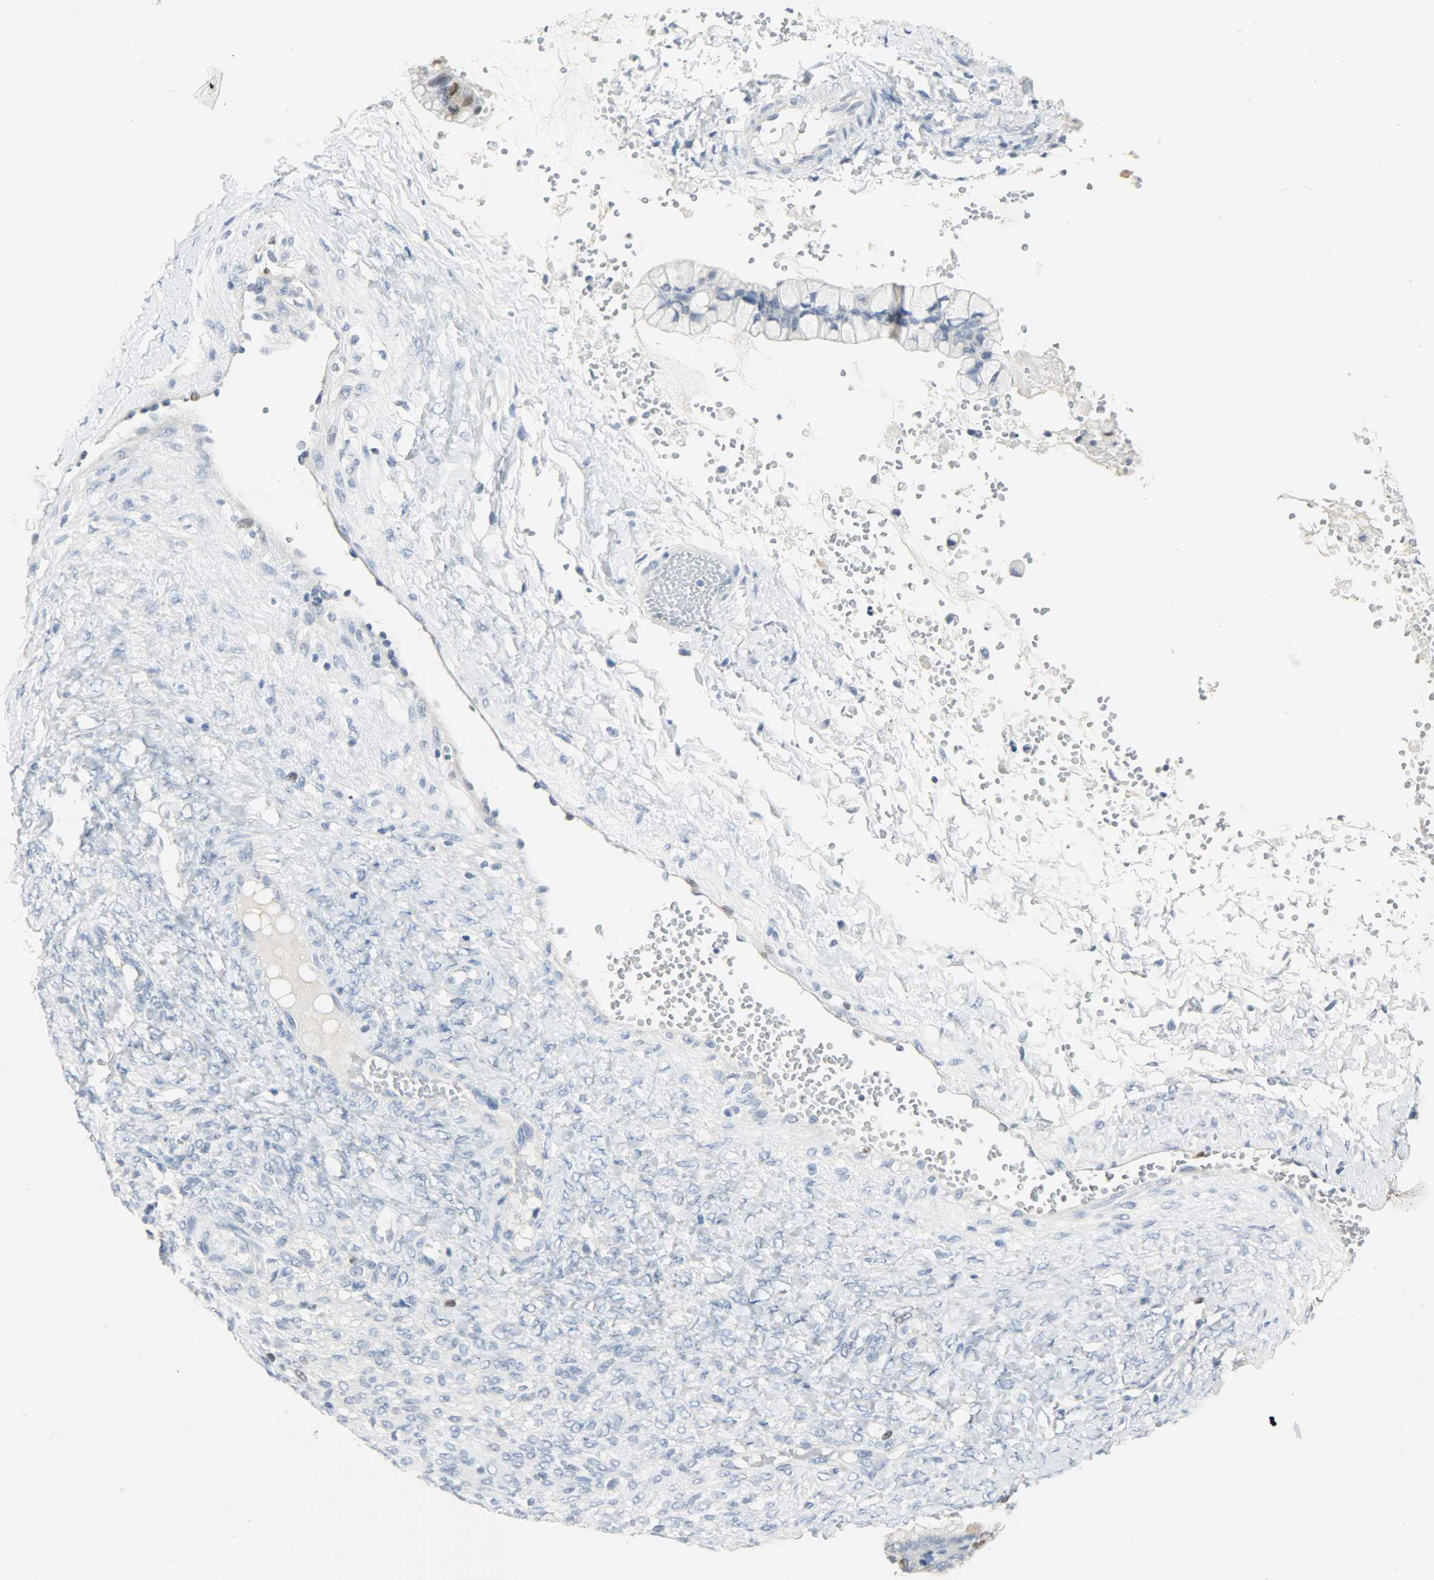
{"staining": {"intensity": "moderate", "quantity": "25%-75%", "location": "nuclear"}, "tissue": "ovarian cancer", "cell_type": "Tumor cells", "image_type": "cancer", "snomed": [{"axis": "morphology", "description": "Cystadenocarcinoma, mucinous, NOS"}, {"axis": "topography", "description": "Ovary"}], "caption": "Immunohistochemistry (IHC) of human mucinous cystadenocarcinoma (ovarian) shows medium levels of moderate nuclear expression in approximately 25%-75% of tumor cells.", "gene": "HELLS", "patient": {"sex": "female", "age": 36}}